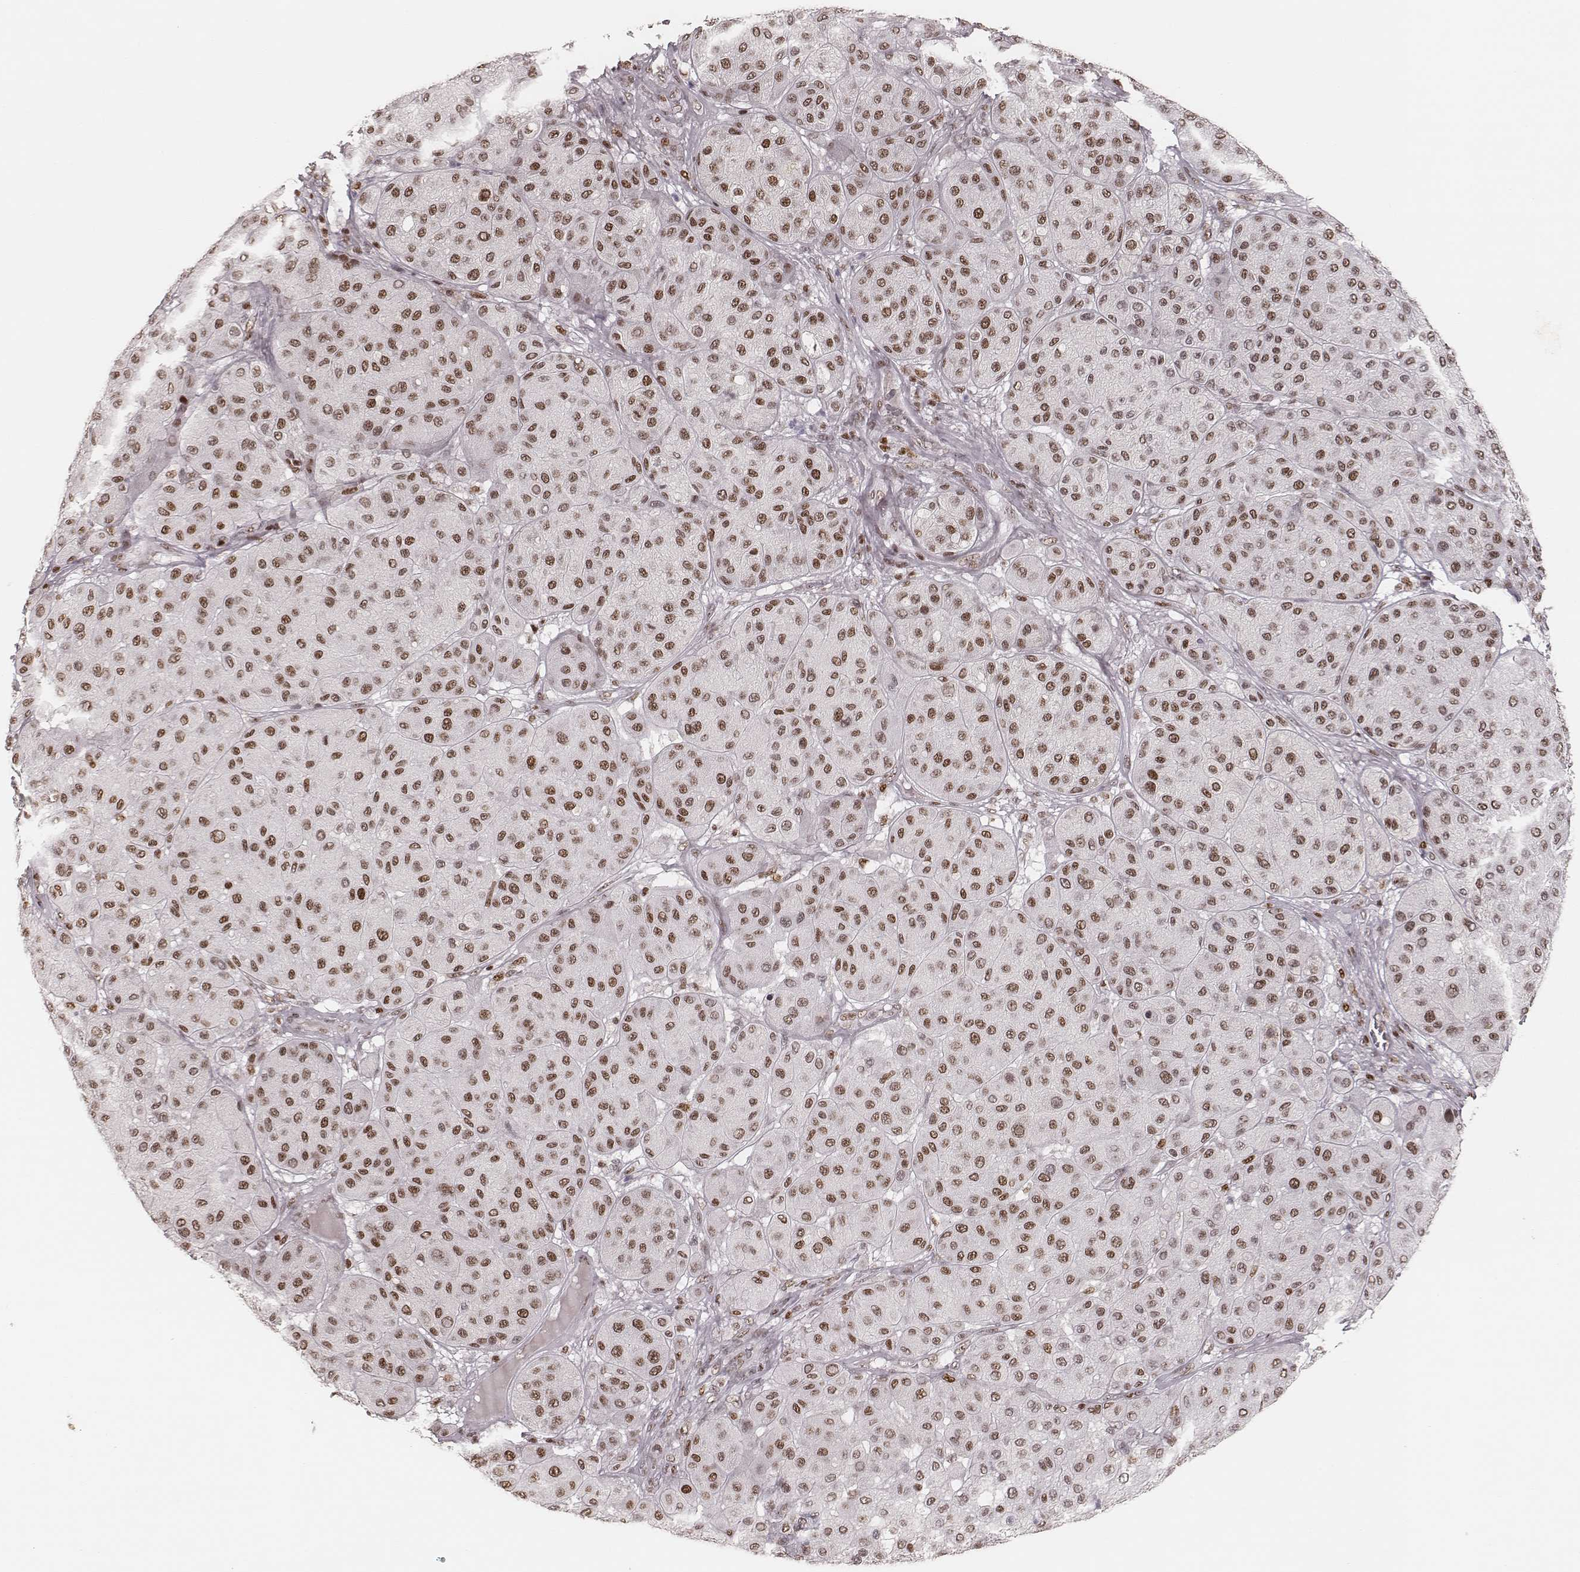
{"staining": {"intensity": "moderate", "quantity": ">75%", "location": "nuclear"}, "tissue": "melanoma", "cell_type": "Tumor cells", "image_type": "cancer", "snomed": [{"axis": "morphology", "description": "Malignant melanoma, Metastatic site"}, {"axis": "topography", "description": "Smooth muscle"}], "caption": "Immunohistochemistry (IHC) of human malignant melanoma (metastatic site) displays medium levels of moderate nuclear expression in approximately >75% of tumor cells.", "gene": "PARP1", "patient": {"sex": "male", "age": 41}}